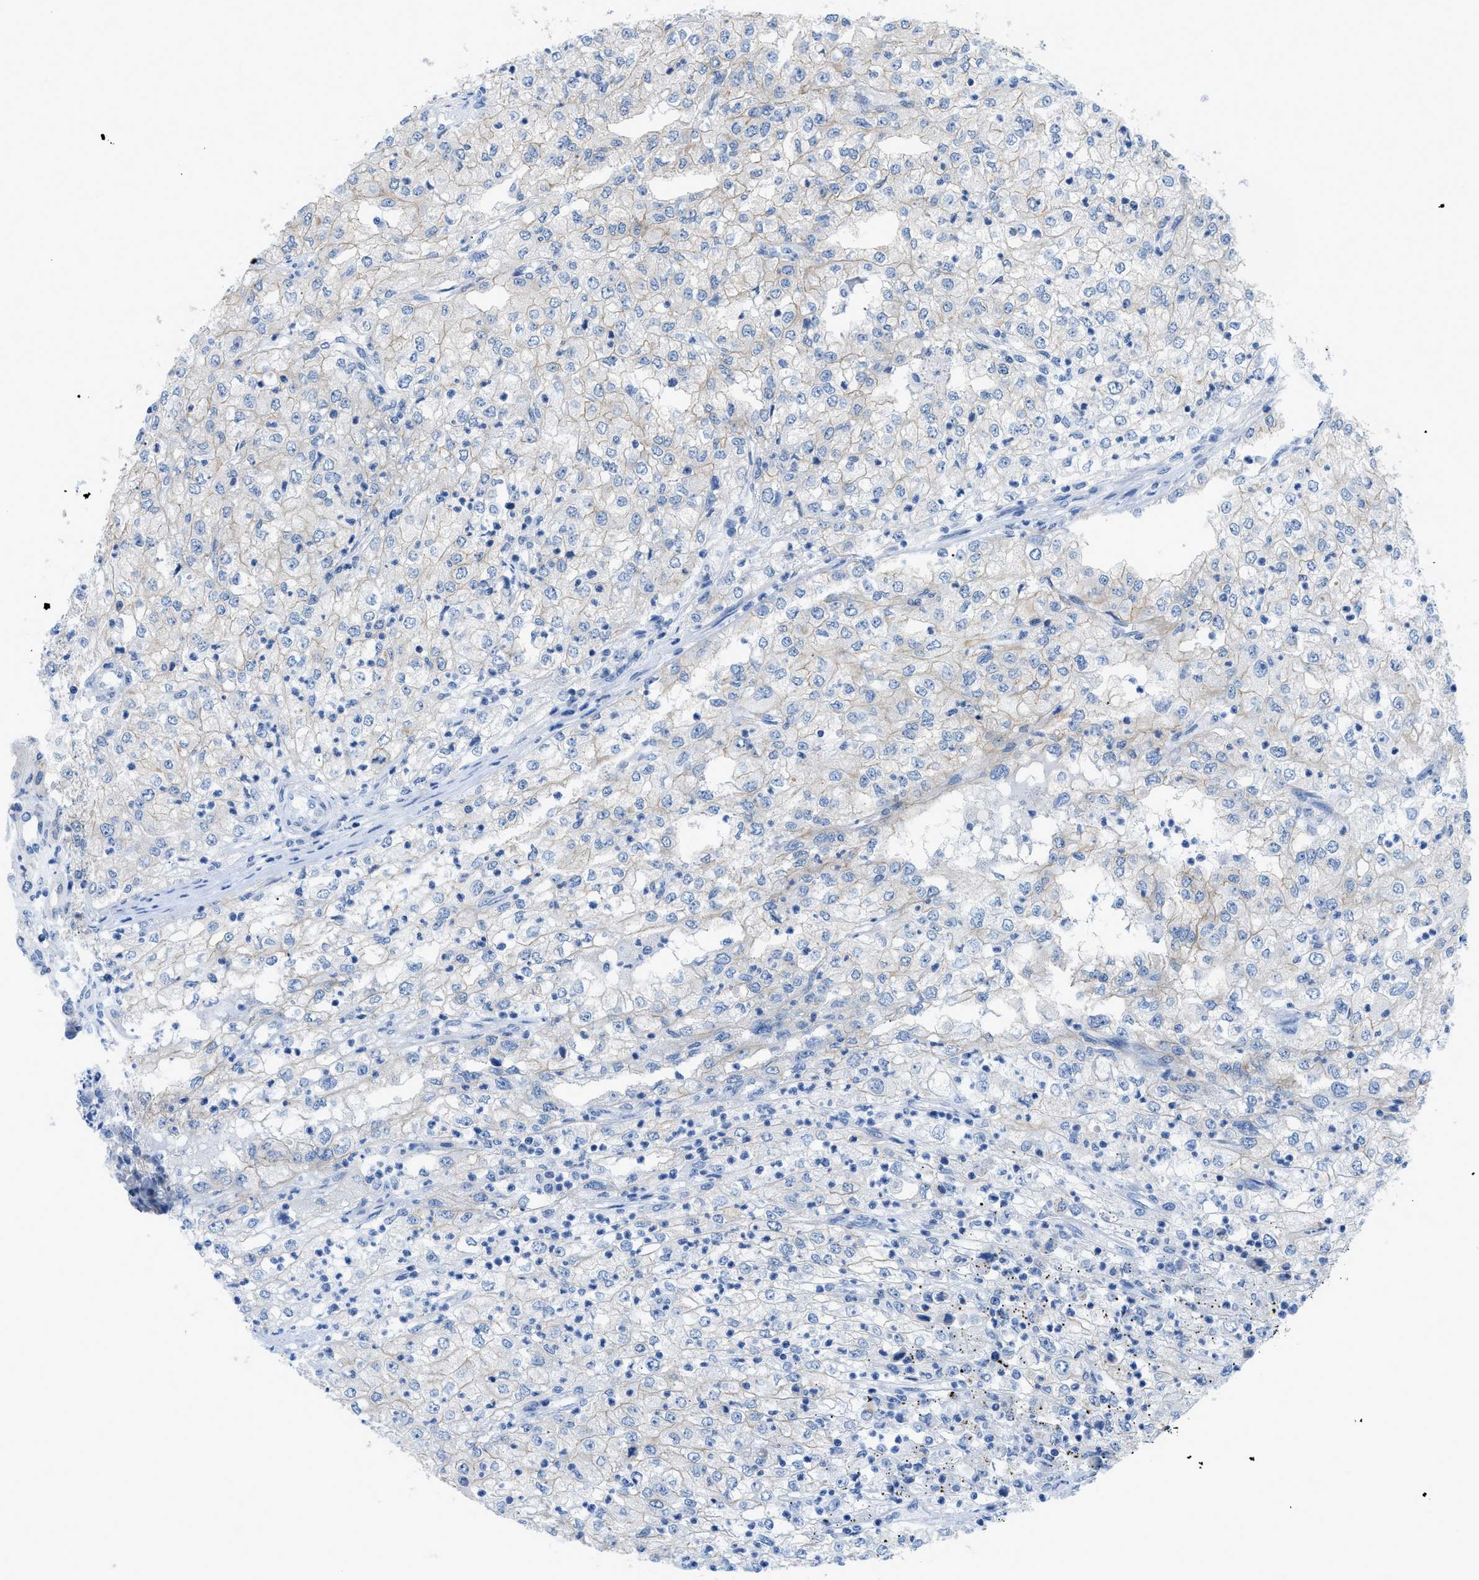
{"staining": {"intensity": "weak", "quantity": "<25%", "location": "cytoplasmic/membranous"}, "tissue": "renal cancer", "cell_type": "Tumor cells", "image_type": "cancer", "snomed": [{"axis": "morphology", "description": "Adenocarcinoma, NOS"}, {"axis": "topography", "description": "Kidney"}], "caption": "A micrograph of human adenocarcinoma (renal) is negative for staining in tumor cells.", "gene": "FDCSP", "patient": {"sex": "female", "age": 54}}